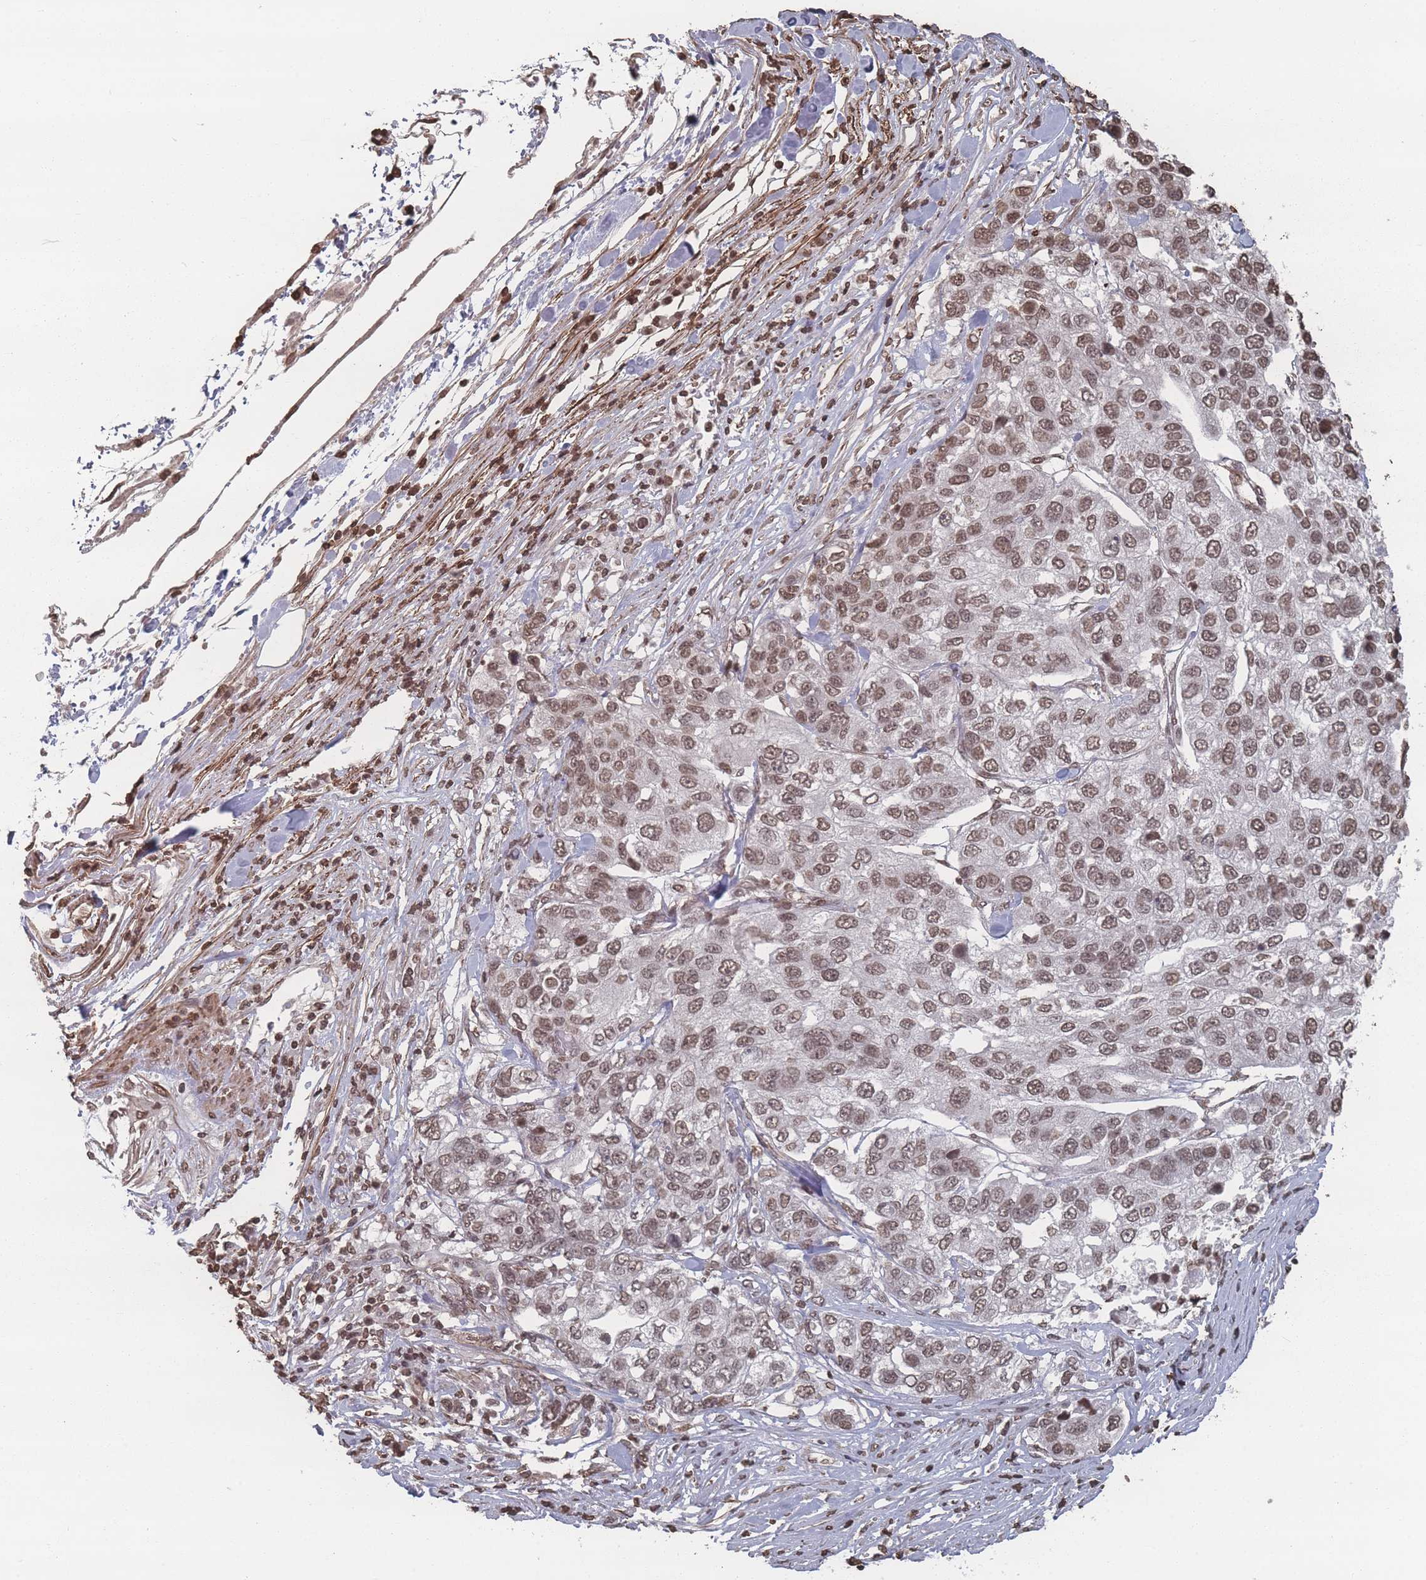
{"staining": {"intensity": "moderate", "quantity": ">75%", "location": "nuclear"}, "tissue": "pancreatic cancer", "cell_type": "Tumor cells", "image_type": "cancer", "snomed": [{"axis": "morphology", "description": "Adenocarcinoma, NOS"}, {"axis": "topography", "description": "Pancreas"}], "caption": "A histopathology image of human adenocarcinoma (pancreatic) stained for a protein exhibits moderate nuclear brown staining in tumor cells.", "gene": "PLEKHG5", "patient": {"sex": "female", "age": 61}}